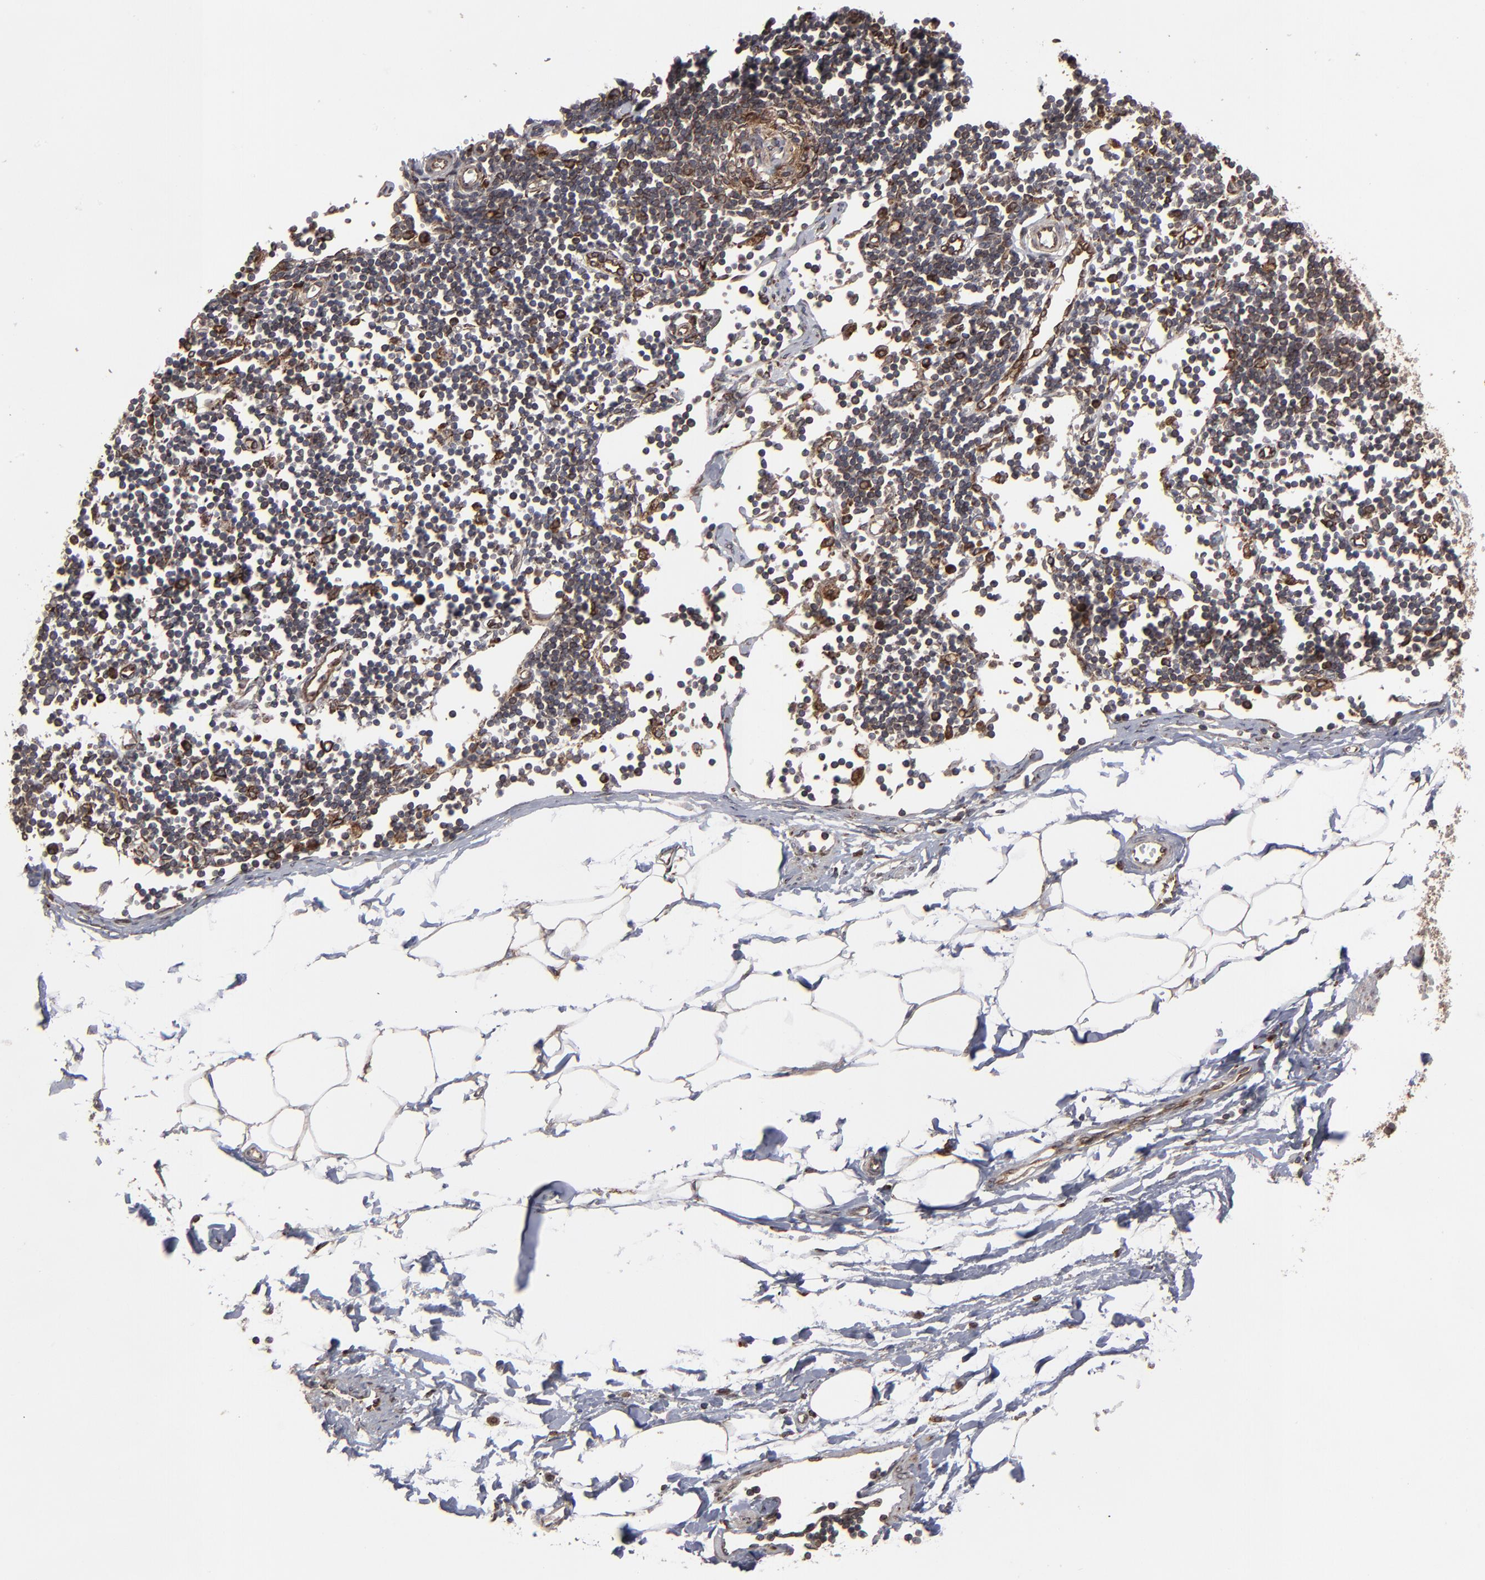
{"staining": {"intensity": "moderate", "quantity": "25%-75%", "location": "cytoplasmic/membranous"}, "tissue": "adipose tissue", "cell_type": "Adipocytes", "image_type": "normal", "snomed": [{"axis": "morphology", "description": "Normal tissue, NOS"}, {"axis": "morphology", "description": "Adenocarcinoma, NOS"}, {"axis": "topography", "description": "Colon"}, {"axis": "topography", "description": "Peripheral nerve tissue"}], "caption": "Immunohistochemistry (IHC) (DAB) staining of benign adipose tissue exhibits moderate cytoplasmic/membranous protein positivity in approximately 25%-75% of adipocytes.", "gene": "CNIH1", "patient": {"sex": "male", "age": 14}}